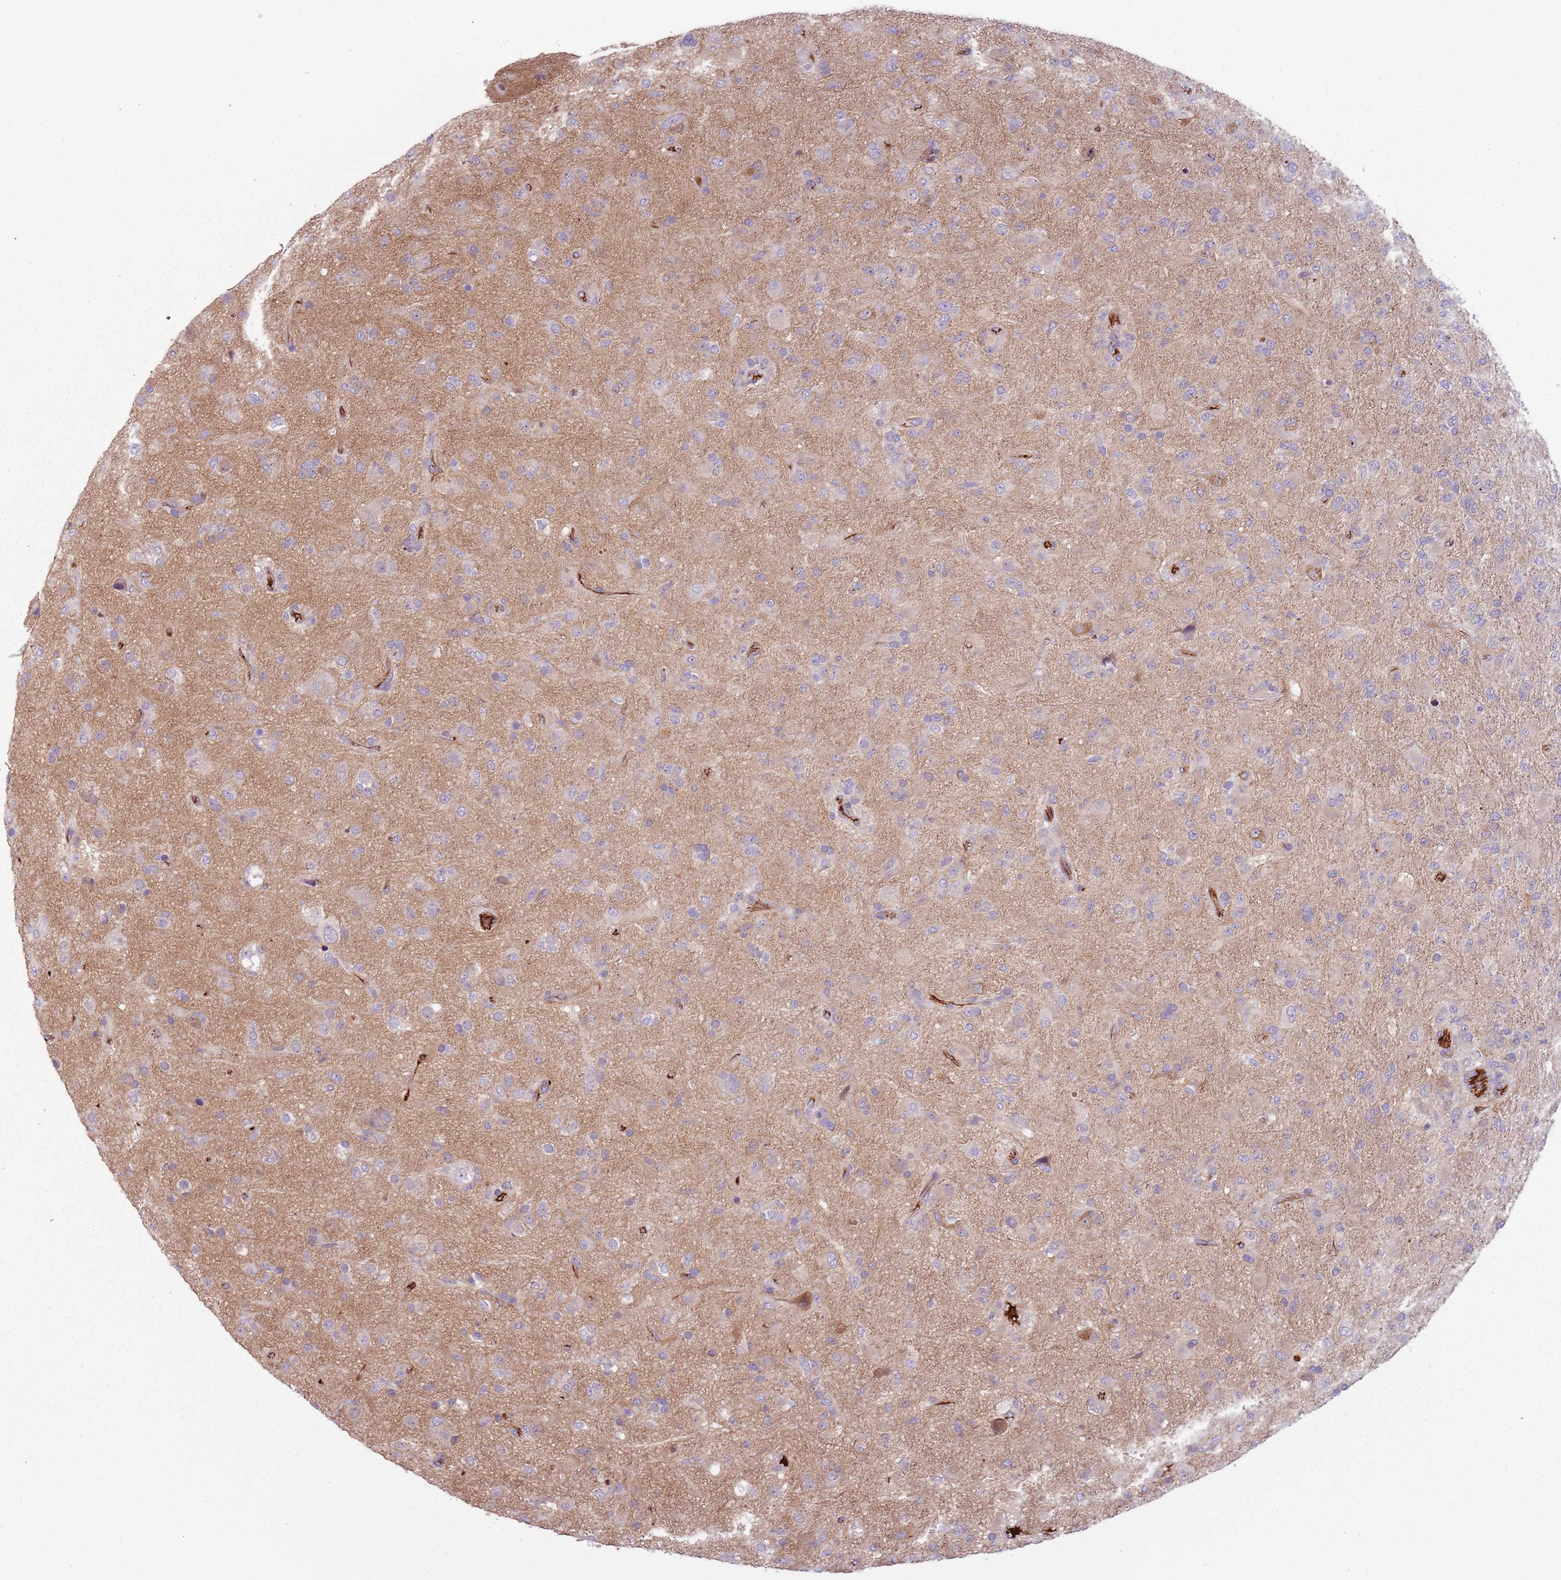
{"staining": {"intensity": "negative", "quantity": "none", "location": "none"}, "tissue": "glioma", "cell_type": "Tumor cells", "image_type": "cancer", "snomed": [{"axis": "morphology", "description": "Glioma, malignant, Low grade"}, {"axis": "topography", "description": "Brain"}], "caption": "High magnification brightfield microscopy of glioma stained with DAB (3,3'-diaminobenzidine) (brown) and counterstained with hematoxylin (blue): tumor cells show no significant expression.", "gene": "NADK", "patient": {"sex": "male", "age": 65}}